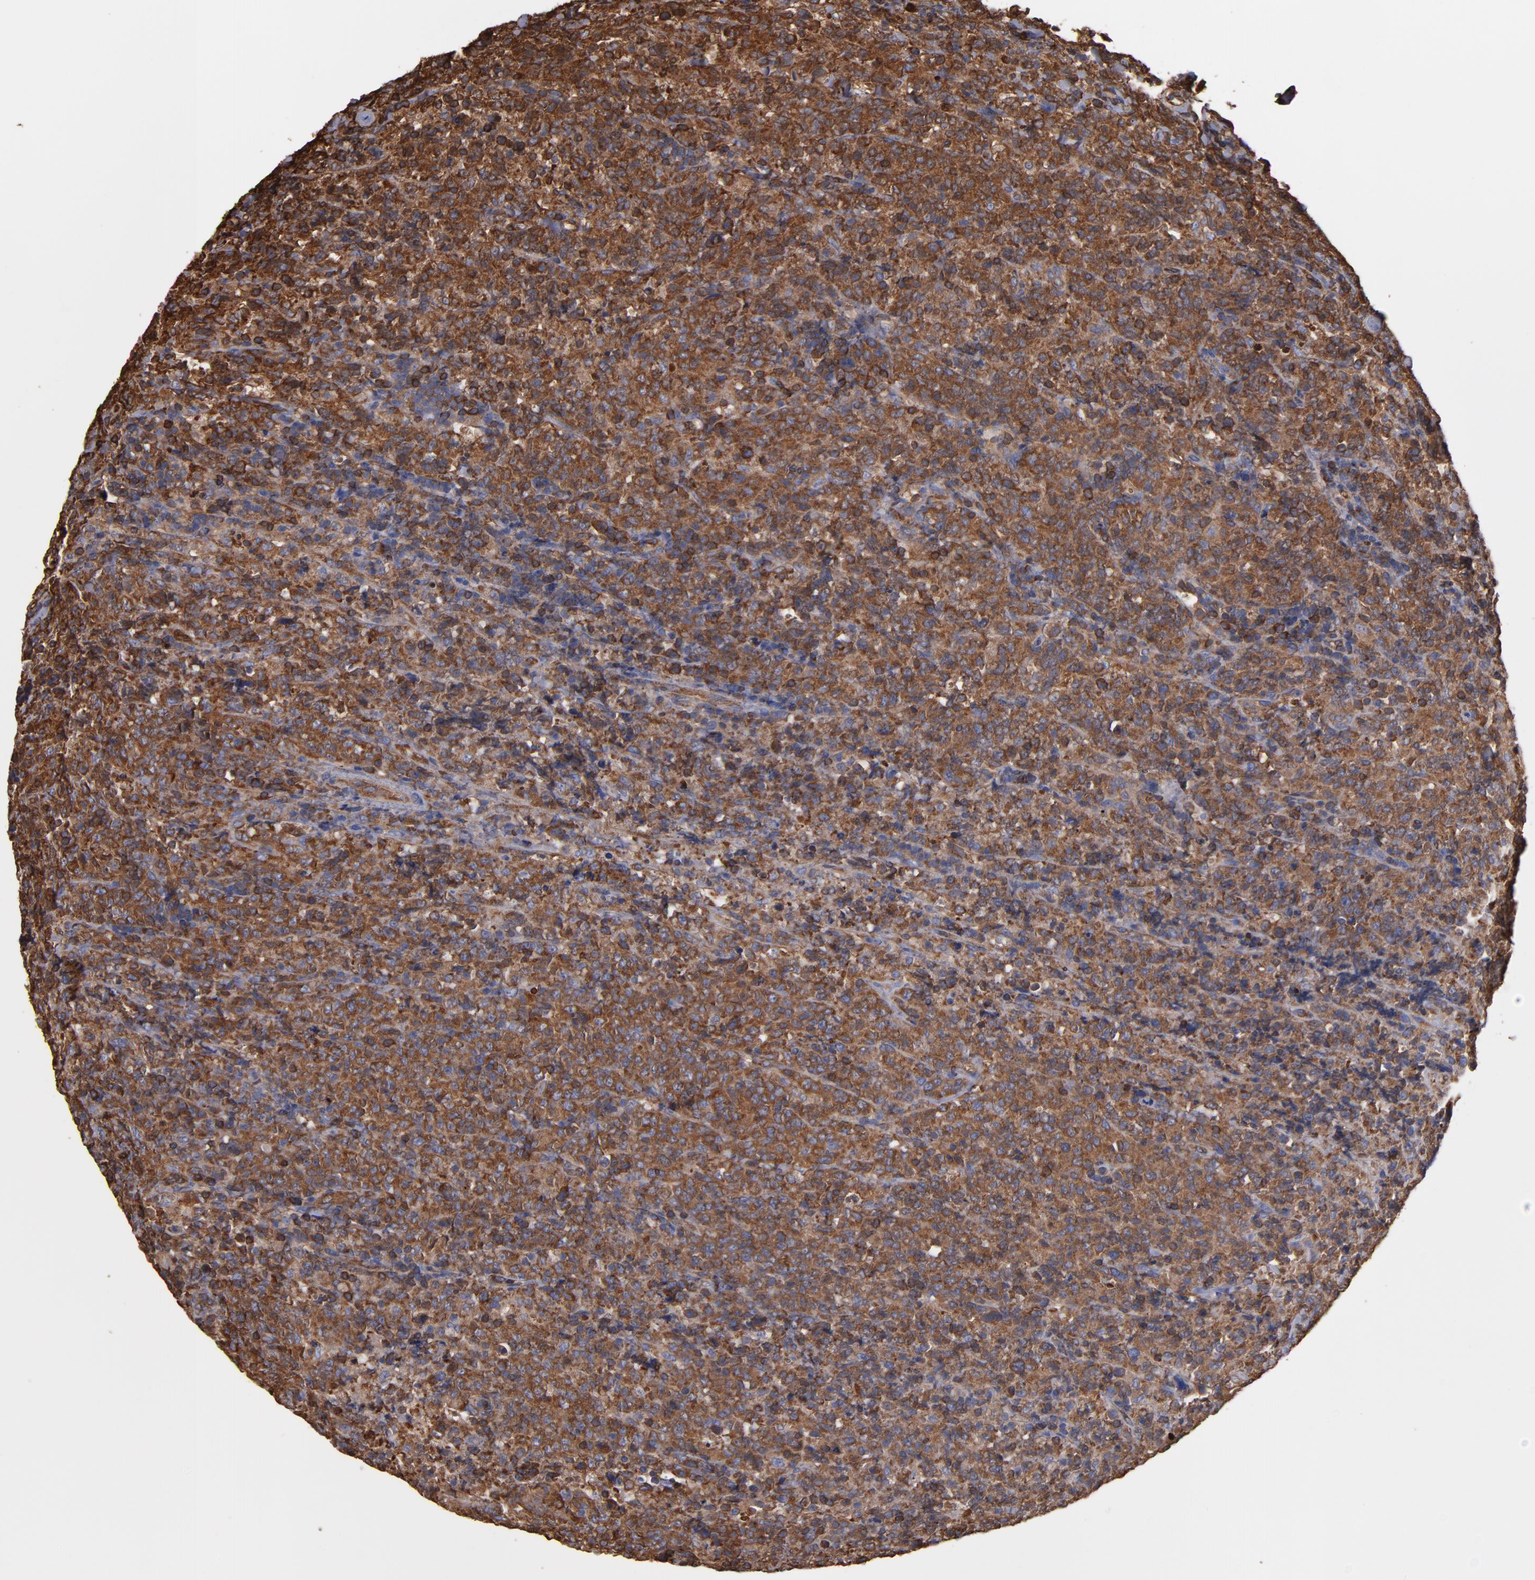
{"staining": {"intensity": "moderate", "quantity": ">75%", "location": "cytoplasmic/membranous"}, "tissue": "lymphoma", "cell_type": "Tumor cells", "image_type": "cancer", "snomed": [{"axis": "morphology", "description": "Malignant lymphoma, non-Hodgkin's type, High grade"}, {"axis": "topography", "description": "Tonsil"}], "caption": "Immunohistochemistry (IHC) micrograph of neoplastic tissue: human malignant lymphoma, non-Hodgkin's type (high-grade) stained using immunohistochemistry demonstrates medium levels of moderate protein expression localized specifically in the cytoplasmic/membranous of tumor cells, appearing as a cytoplasmic/membranous brown color.", "gene": "ACTN4", "patient": {"sex": "female", "age": 36}}